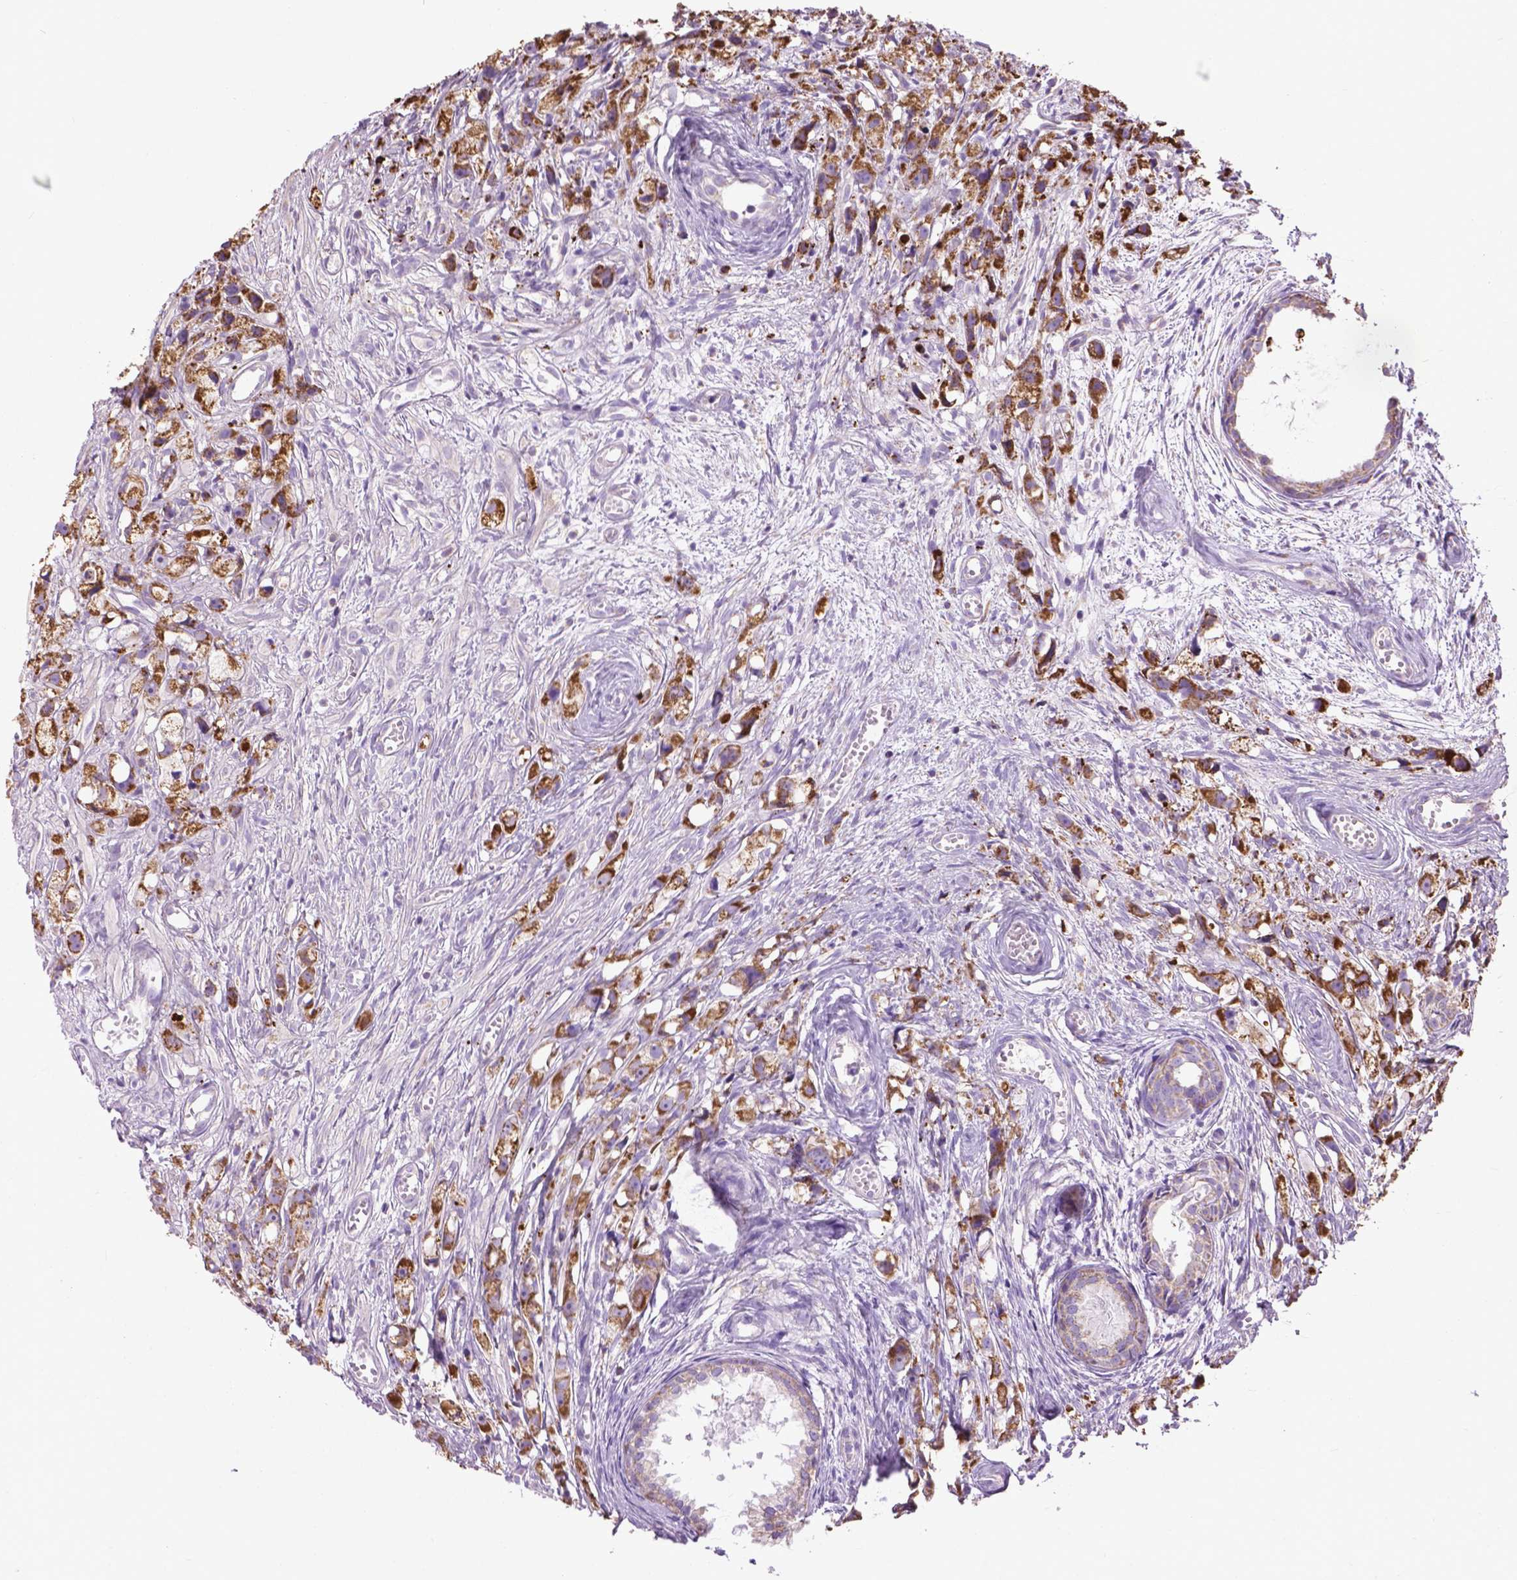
{"staining": {"intensity": "moderate", "quantity": ">75%", "location": "cytoplasmic/membranous"}, "tissue": "prostate cancer", "cell_type": "Tumor cells", "image_type": "cancer", "snomed": [{"axis": "morphology", "description": "Adenocarcinoma, High grade"}, {"axis": "topography", "description": "Prostate"}], "caption": "Brown immunohistochemical staining in human prostate cancer (high-grade adenocarcinoma) displays moderate cytoplasmic/membranous staining in approximately >75% of tumor cells.", "gene": "VDAC1", "patient": {"sex": "male", "age": 75}}